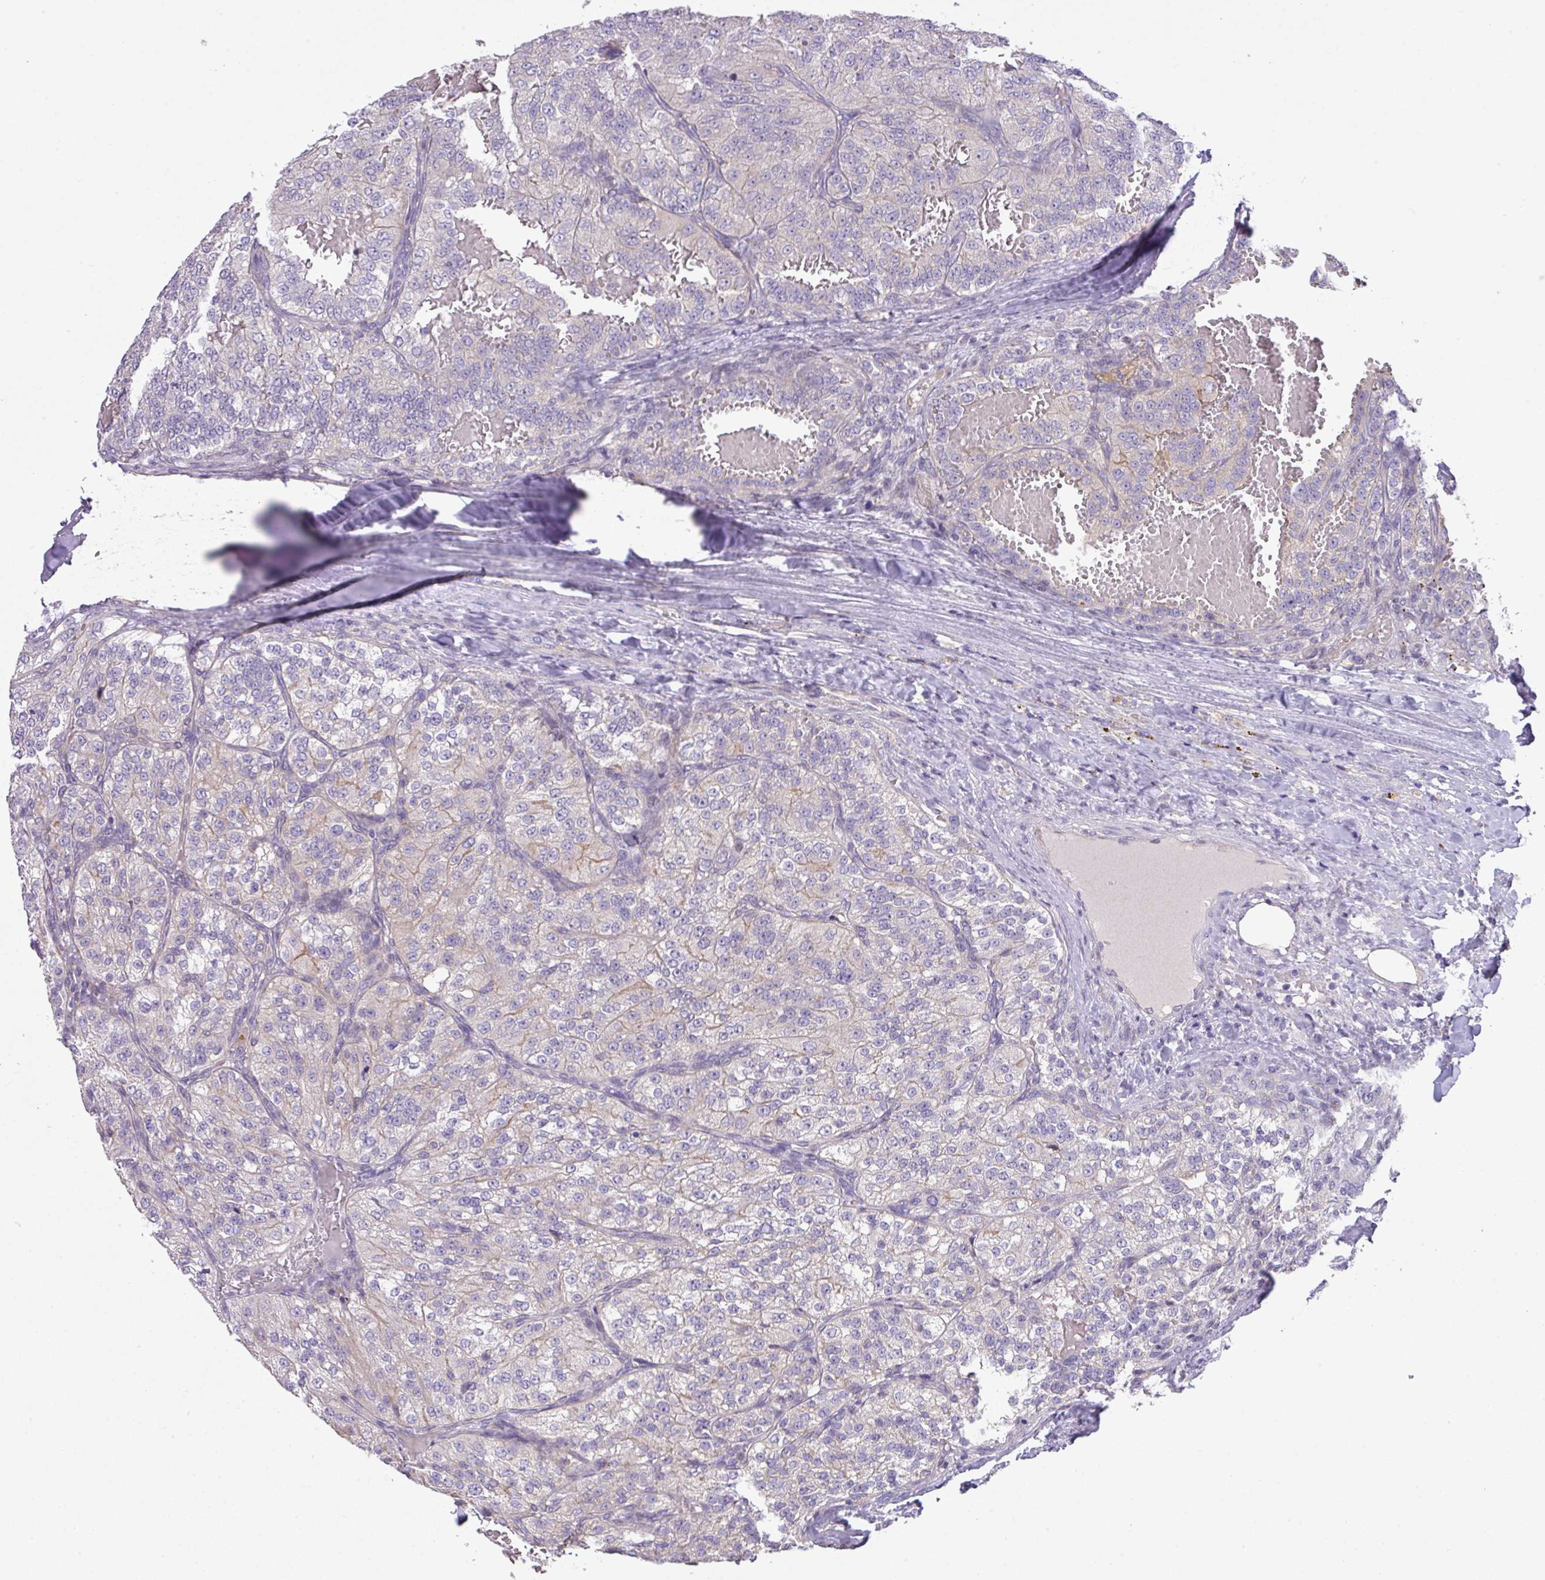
{"staining": {"intensity": "negative", "quantity": "none", "location": "none"}, "tissue": "renal cancer", "cell_type": "Tumor cells", "image_type": "cancer", "snomed": [{"axis": "morphology", "description": "Adenocarcinoma, NOS"}, {"axis": "topography", "description": "Kidney"}], "caption": "This histopathology image is of adenocarcinoma (renal) stained with immunohistochemistry (IHC) to label a protein in brown with the nuclei are counter-stained blue. There is no staining in tumor cells.", "gene": "ZNF394", "patient": {"sex": "female", "age": 63}}